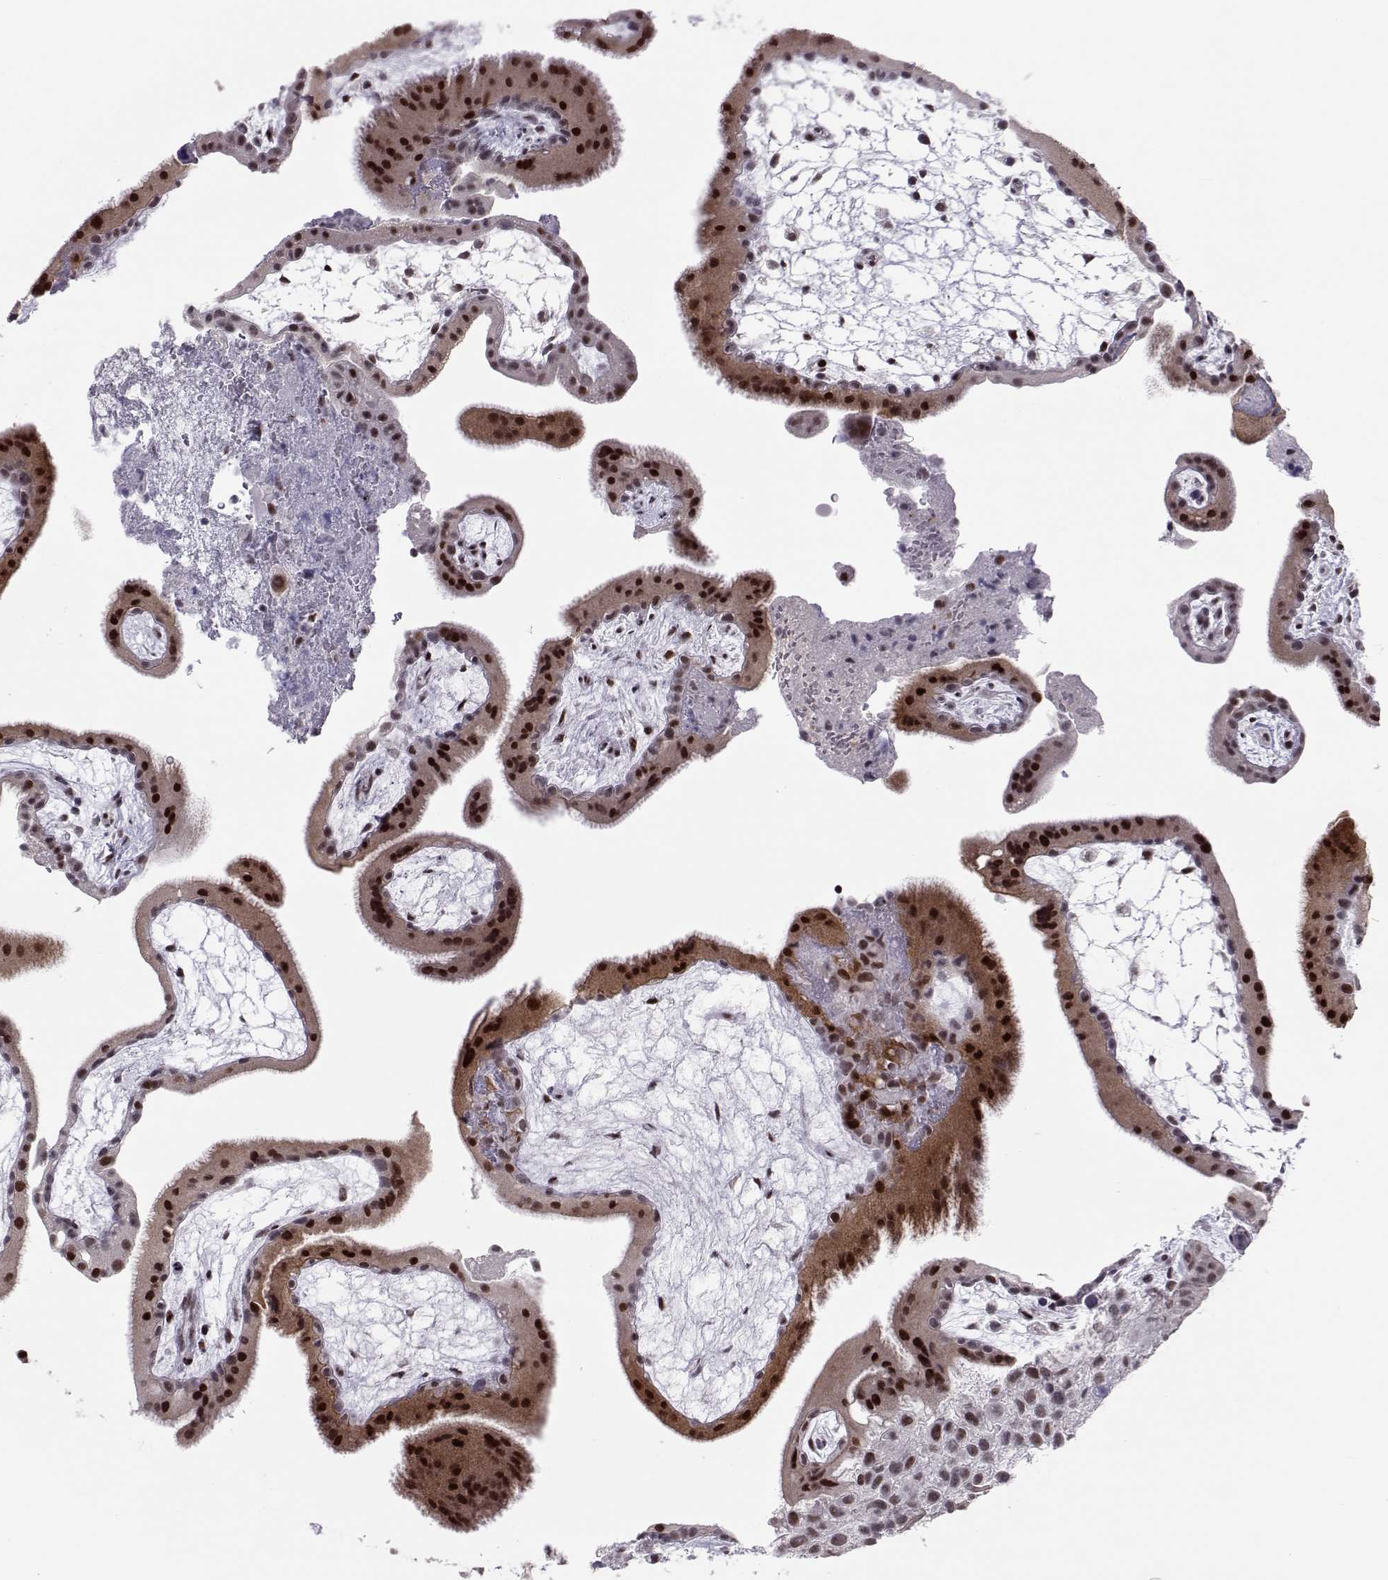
{"staining": {"intensity": "weak", "quantity": ">75%", "location": "nuclear"}, "tissue": "placenta", "cell_type": "Decidual cells", "image_type": "normal", "snomed": [{"axis": "morphology", "description": "Normal tissue, NOS"}, {"axis": "topography", "description": "Placenta"}], "caption": "Protein analysis of unremarkable placenta reveals weak nuclear expression in about >75% of decidual cells.", "gene": "SIX6", "patient": {"sex": "female", "age": 19}}